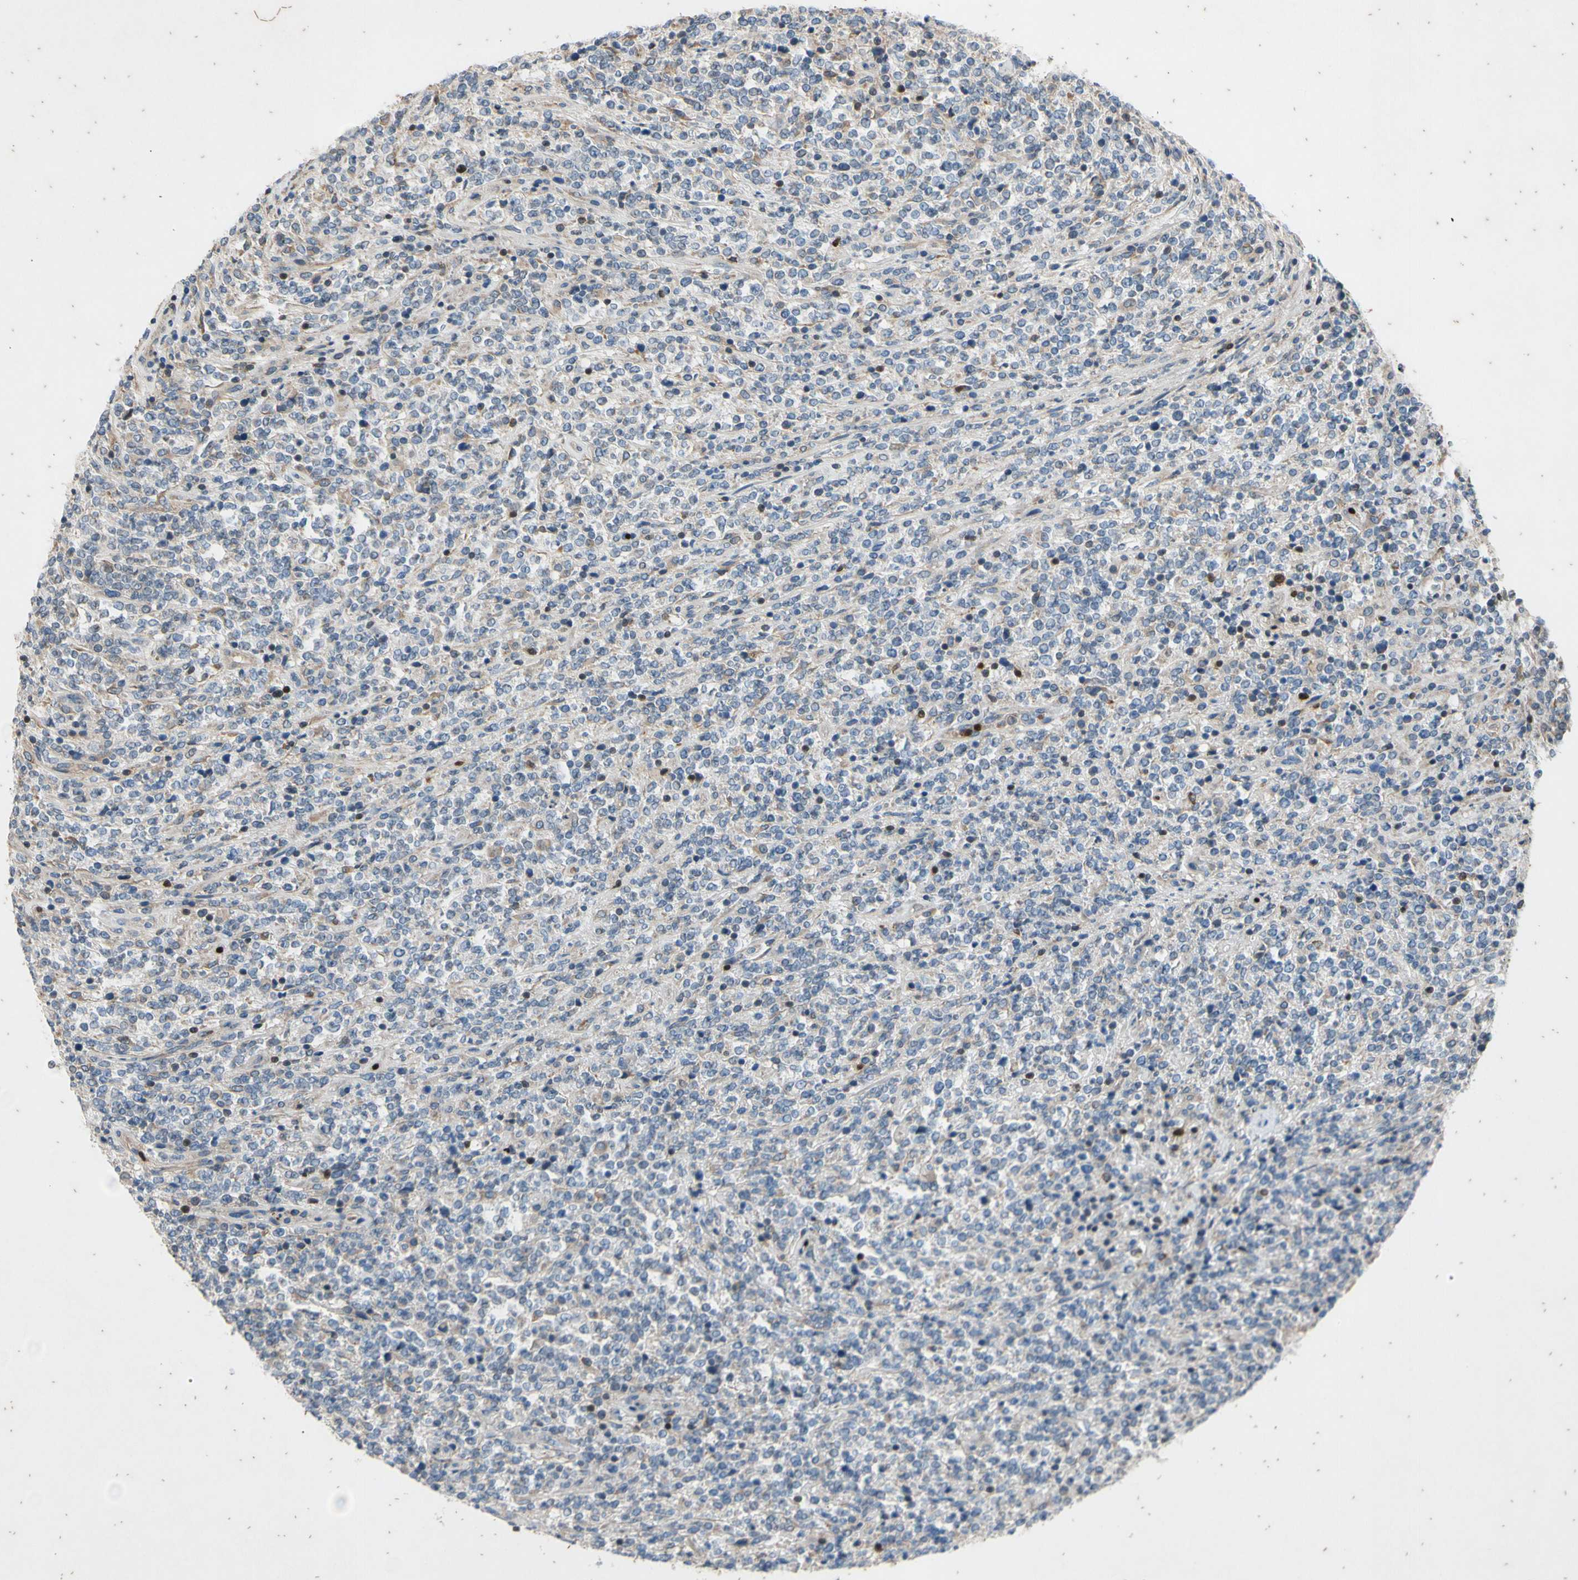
{"staining": {"intensity": "negative", "quantity": "none", "location": "none"}, "tissue": "lymphoma", "cell_type": "Tumor cells", "image_type": "cancer", "snomed": [{"axis": "morphology", "description": "Malignant lymphoma, non-Hodgkin's type, High grade"}, {"axis": "topography", "description": "Soft tissue"}], "caption": "There is no significant staining in tumor cells of malignant lymphoma, non-Hodgkin's type (high-grade).", "gene": "TBX21", "patient": {"sex": "male", "age": 18}}